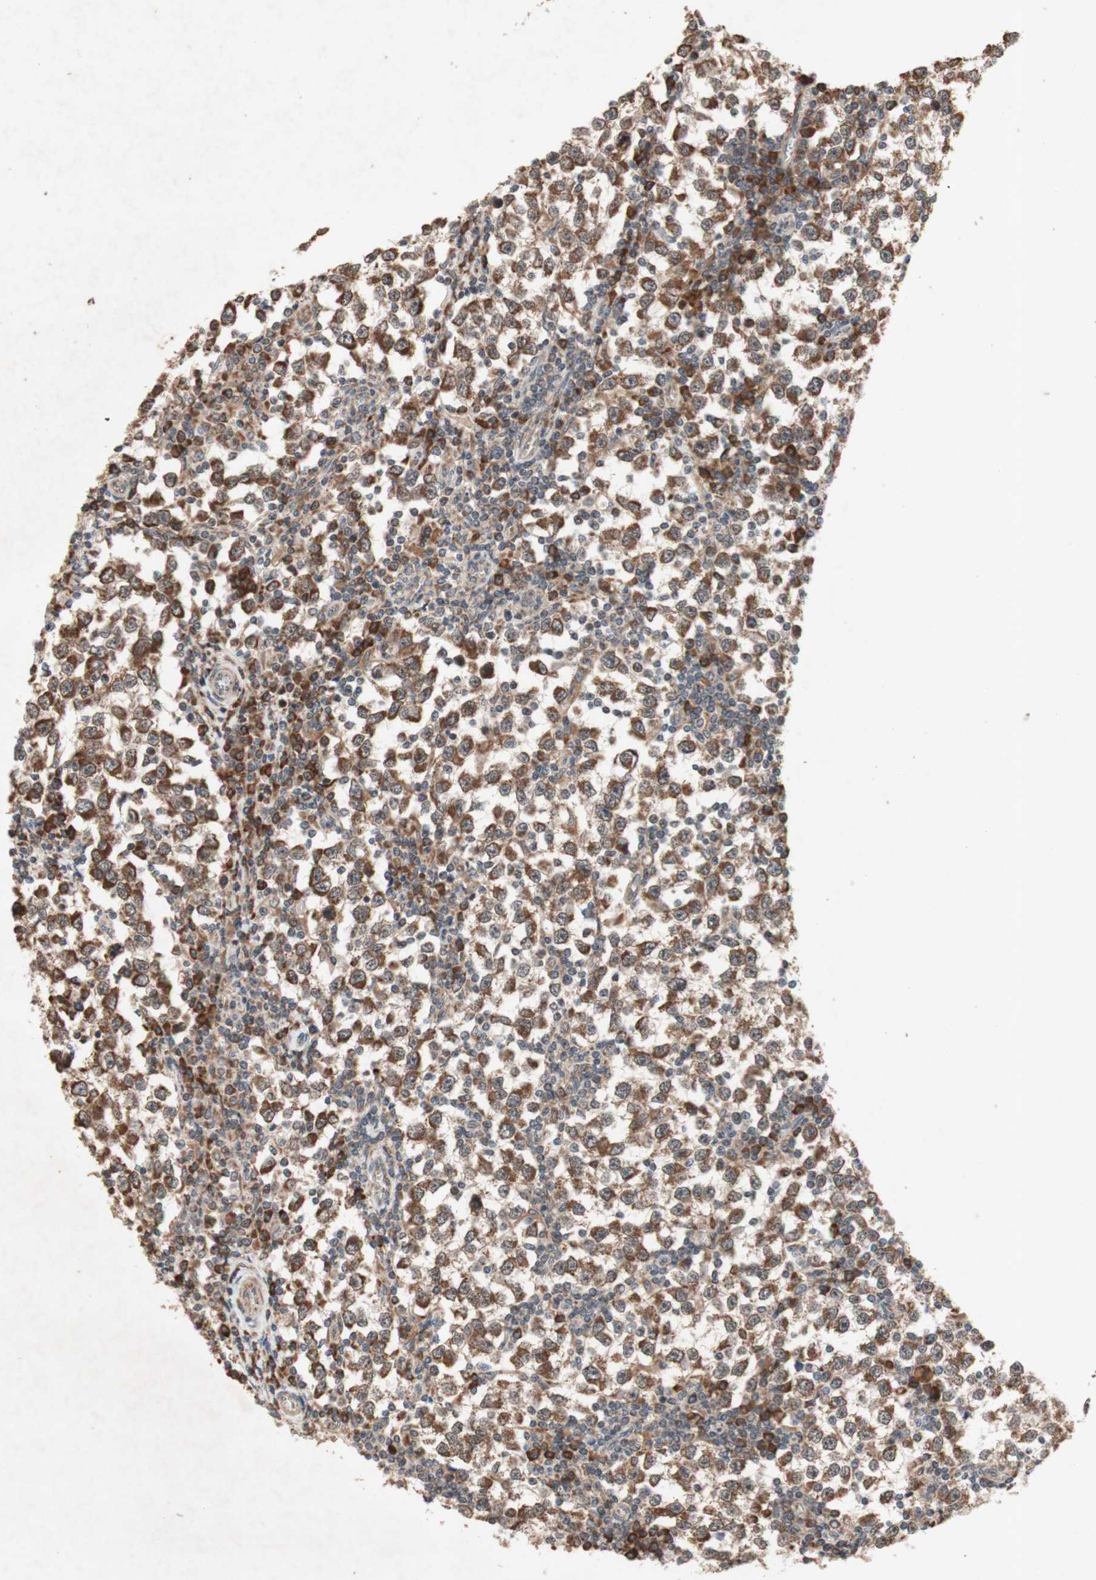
{"staining": {"intensity": "strong", "quantity": ">75%", "location": "cytoplasmic/membranous"}, "tissue": "testis cancer", "cell_type": "Tumor cells", "image_type": "cancer", "snomed": [{"axis": "morphology", "description": "Seminoma, NOS"}, {"axis": "topography", "description": "Testis"}], "caption": "Human testis cancer stained for a protein (brown) shows strong cytoplasmic/membranous positive positivity in approximately >75% of tumor cells.", "gene": "DDOST", "patient": {"sex": "male", "age": 65}}